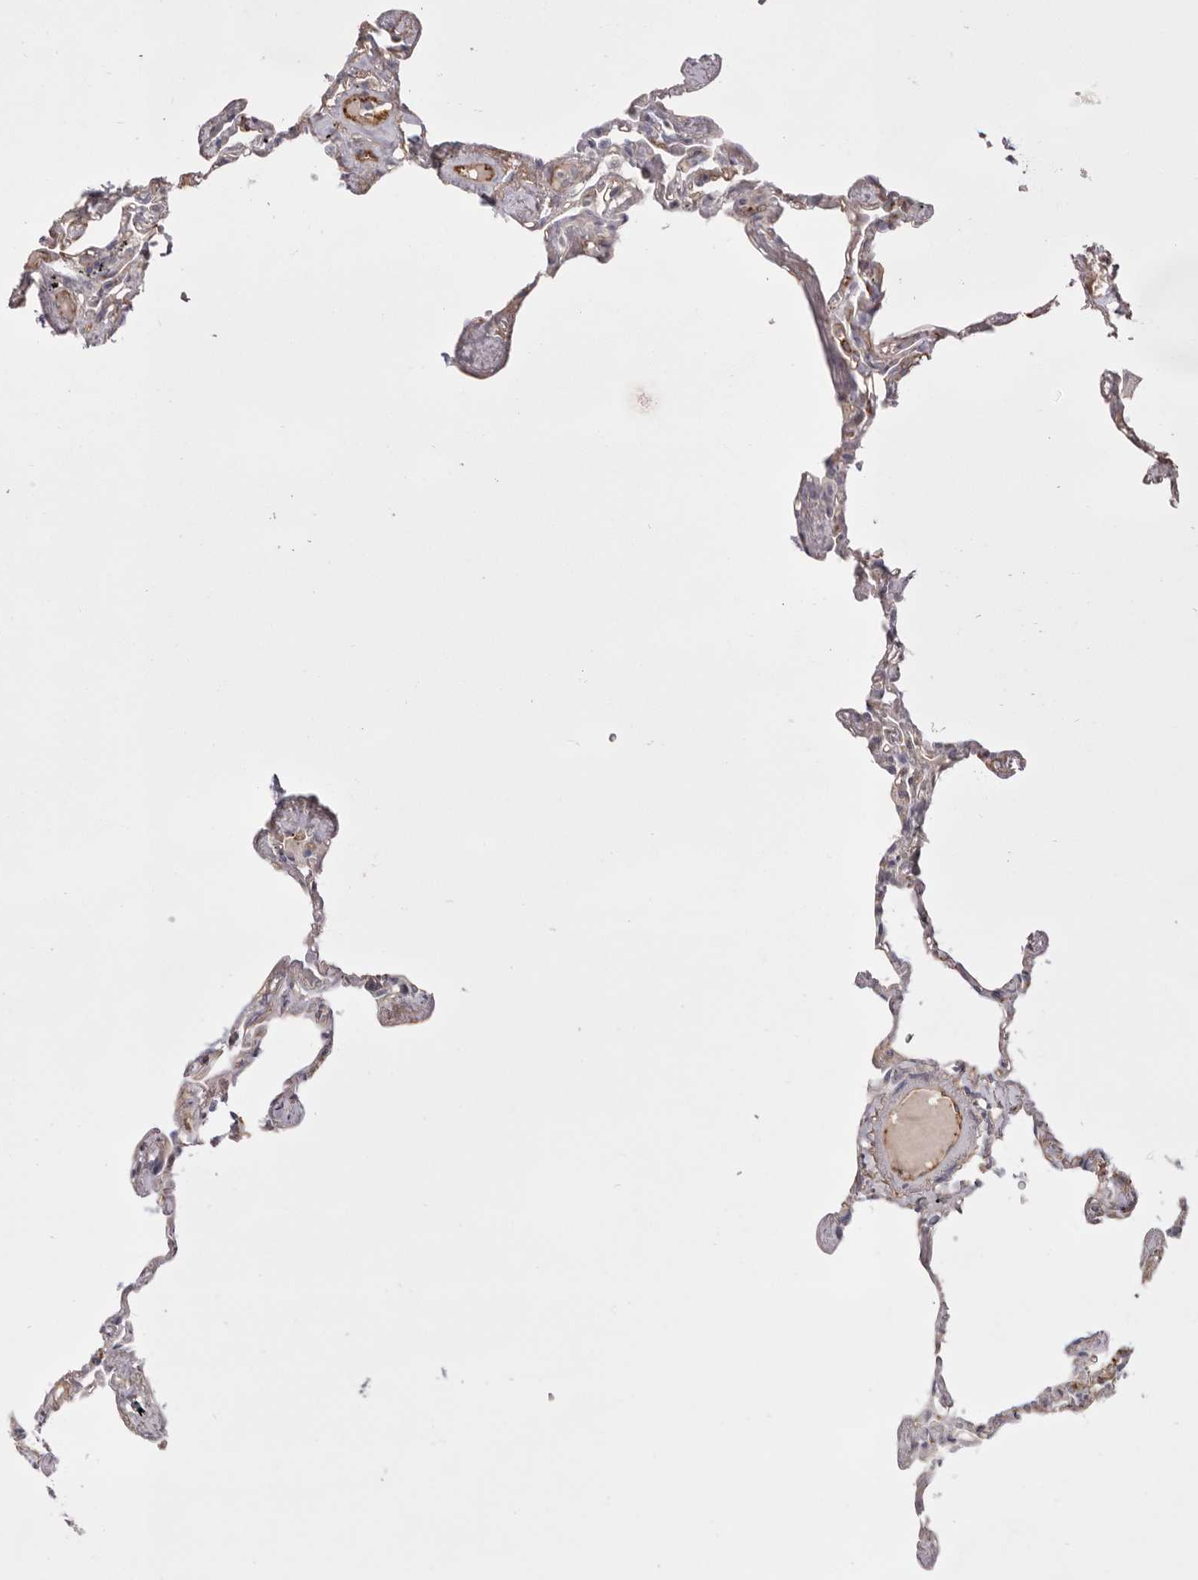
{"staining": {"intensity": "moderate", "quantity": "<25%", "location": "cytoplasmic/membranous"}, "tissue": "lung", "cell_type": "Alveolar cells", "image_type": "normal", "snomed": [{"axis": "morphology", "description": "Normal tissue, NOS"}, {"axis": "topography", "description": "Lung"}], "caption": "Moderate cytoplasmic/membranous expression is seen in approximately <25% of alveolar cells in benign lung.", "gene": "LRRC66", "patient": {"sex": "female", "age": 67}}